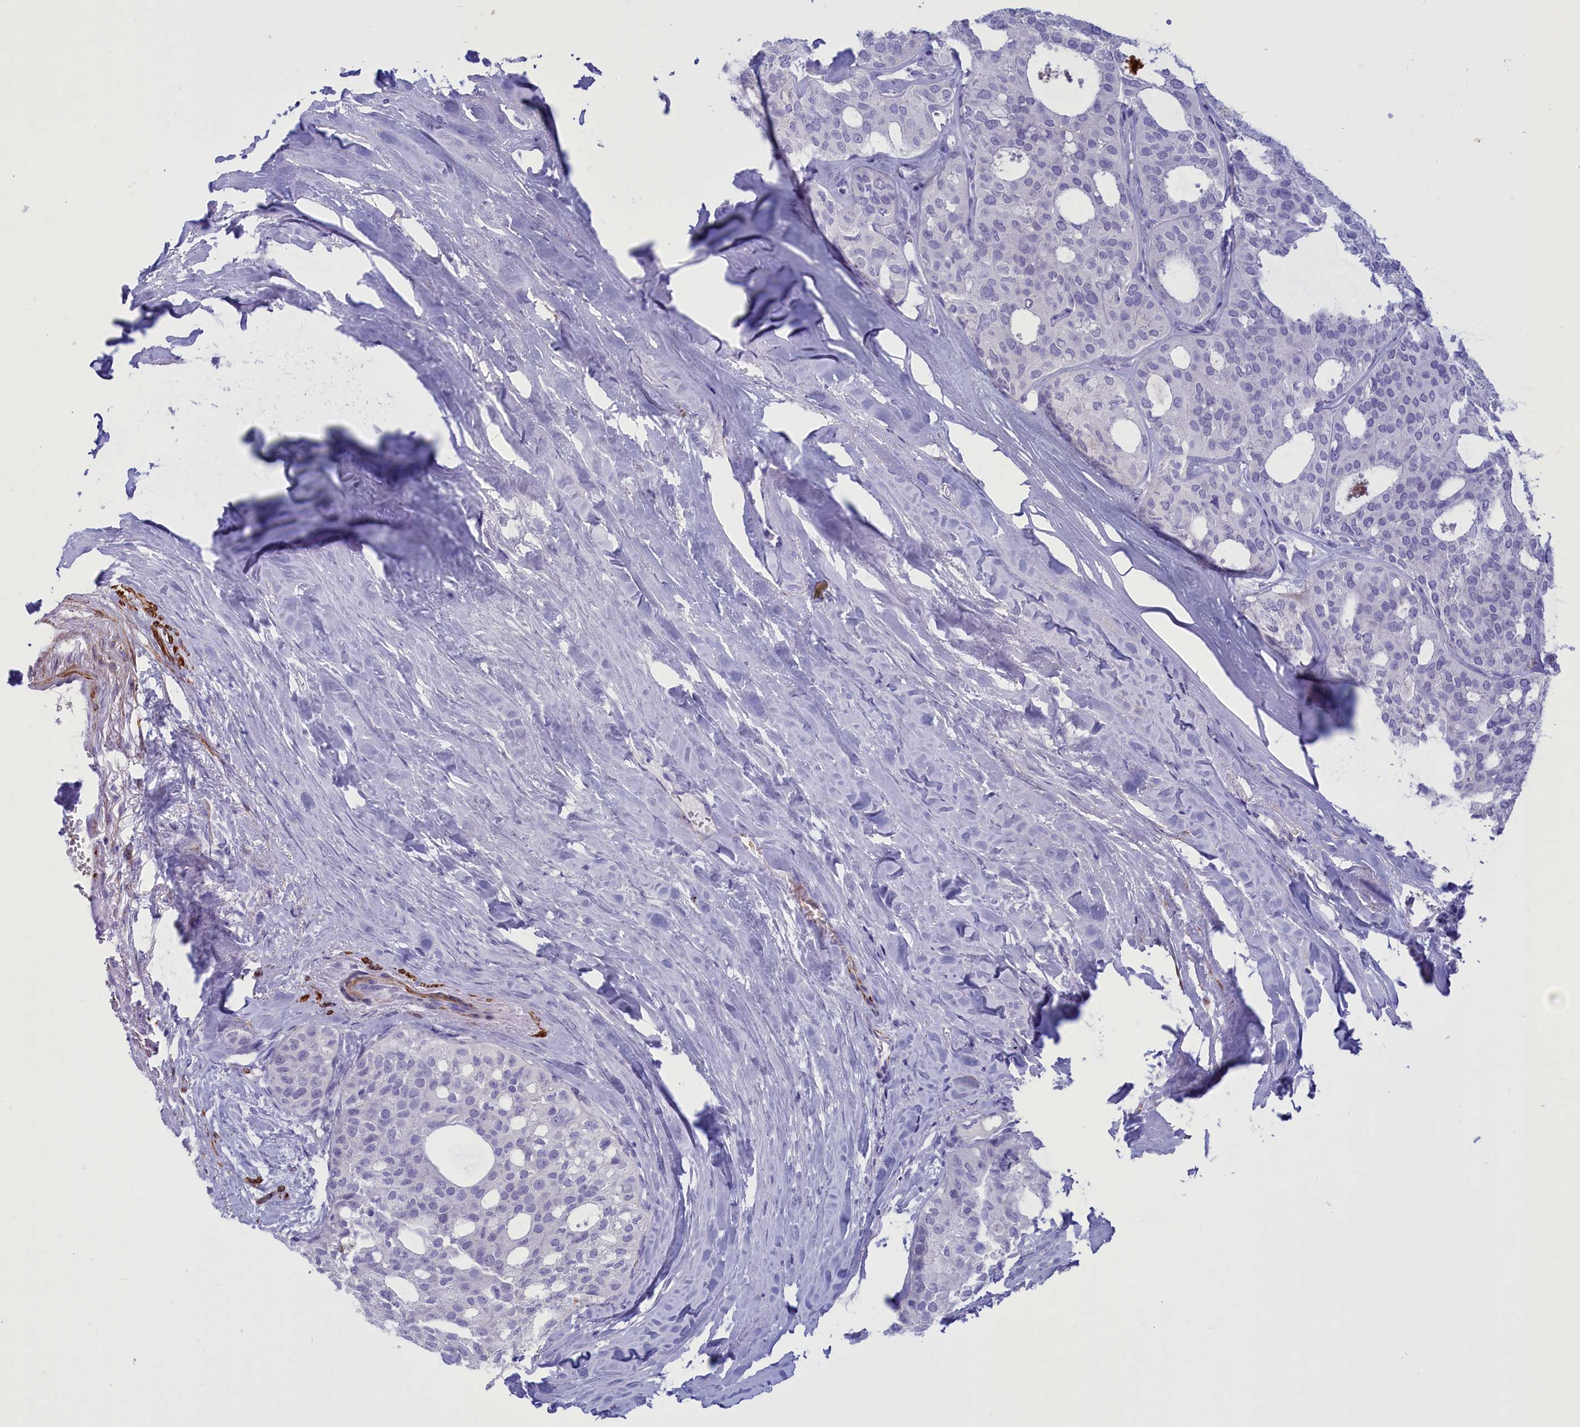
{"staining": {"intensity": "negative", "quantity": "none", "location": "none"}, "tissue": "thyroid cancer", "cell_type": "Tumor cells", "image_type": "cancer", "snomed": [{"axis": "morphology", "description": "Follicular adenoma carcinoma, NOS"}, {"axis": "topography", "description": "Thyroid gland"}], "caption": "Tumor cells are negative for protein expression in human follicular adenoma carcinoma (thyroid). The staining was performed using DAB (3,3'-diaminobenzidine) to visualize the protein expression in brown, while the nuclei were stained in blue with hematoxylin (Magnification: 20x).", "gene": "GAPDHS", "patient": {"sex": "male", "age": 75}}